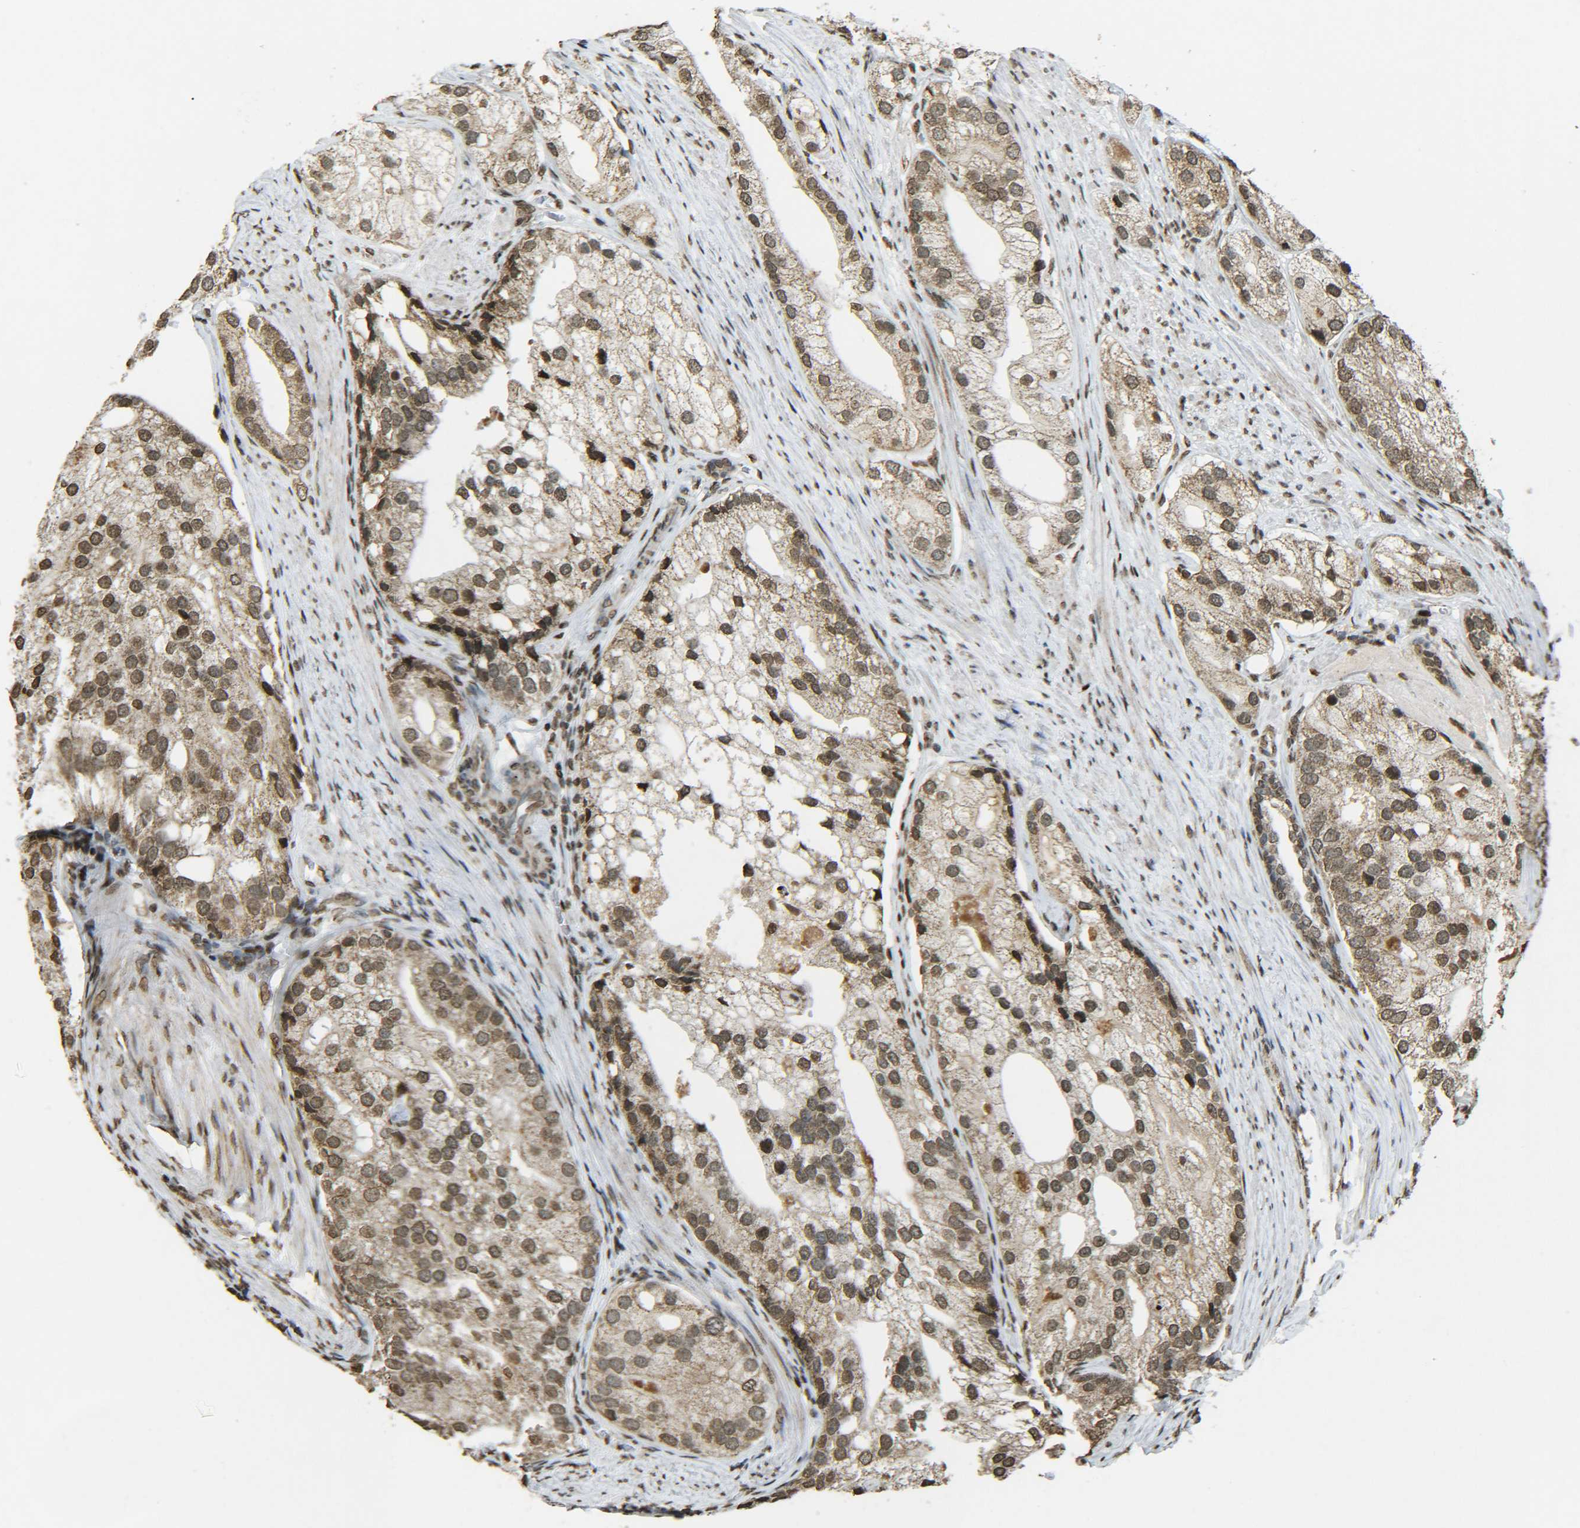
{"staining": {"intensity": "moderate", "quantity": ">75%", "location": "cytoplasmic/membranous,nuclear"}, "tissue": "prostate cancer", "cell_type": "Tumor cells", "image_type": "cancer", "snomed": [{"axis": "morphology", "description": "Adenocarcinoma, Low grade"}, {"axis": "topography", "description": "Prostate"}], "caption": "Immunohistochemical staining of prostate adenocarcinoma (low-grade) shows medium levels of moderate cytoplasmic/membranous and nuclear protein expression in about >75% of tumor cells. The staining is performed using DAB brown chromogen to label protein expression. The nuclei are counter-stained blue using hematoxylin.", "gene": "NEUROG2", "patient": {"sex": "male", "age": 69}}